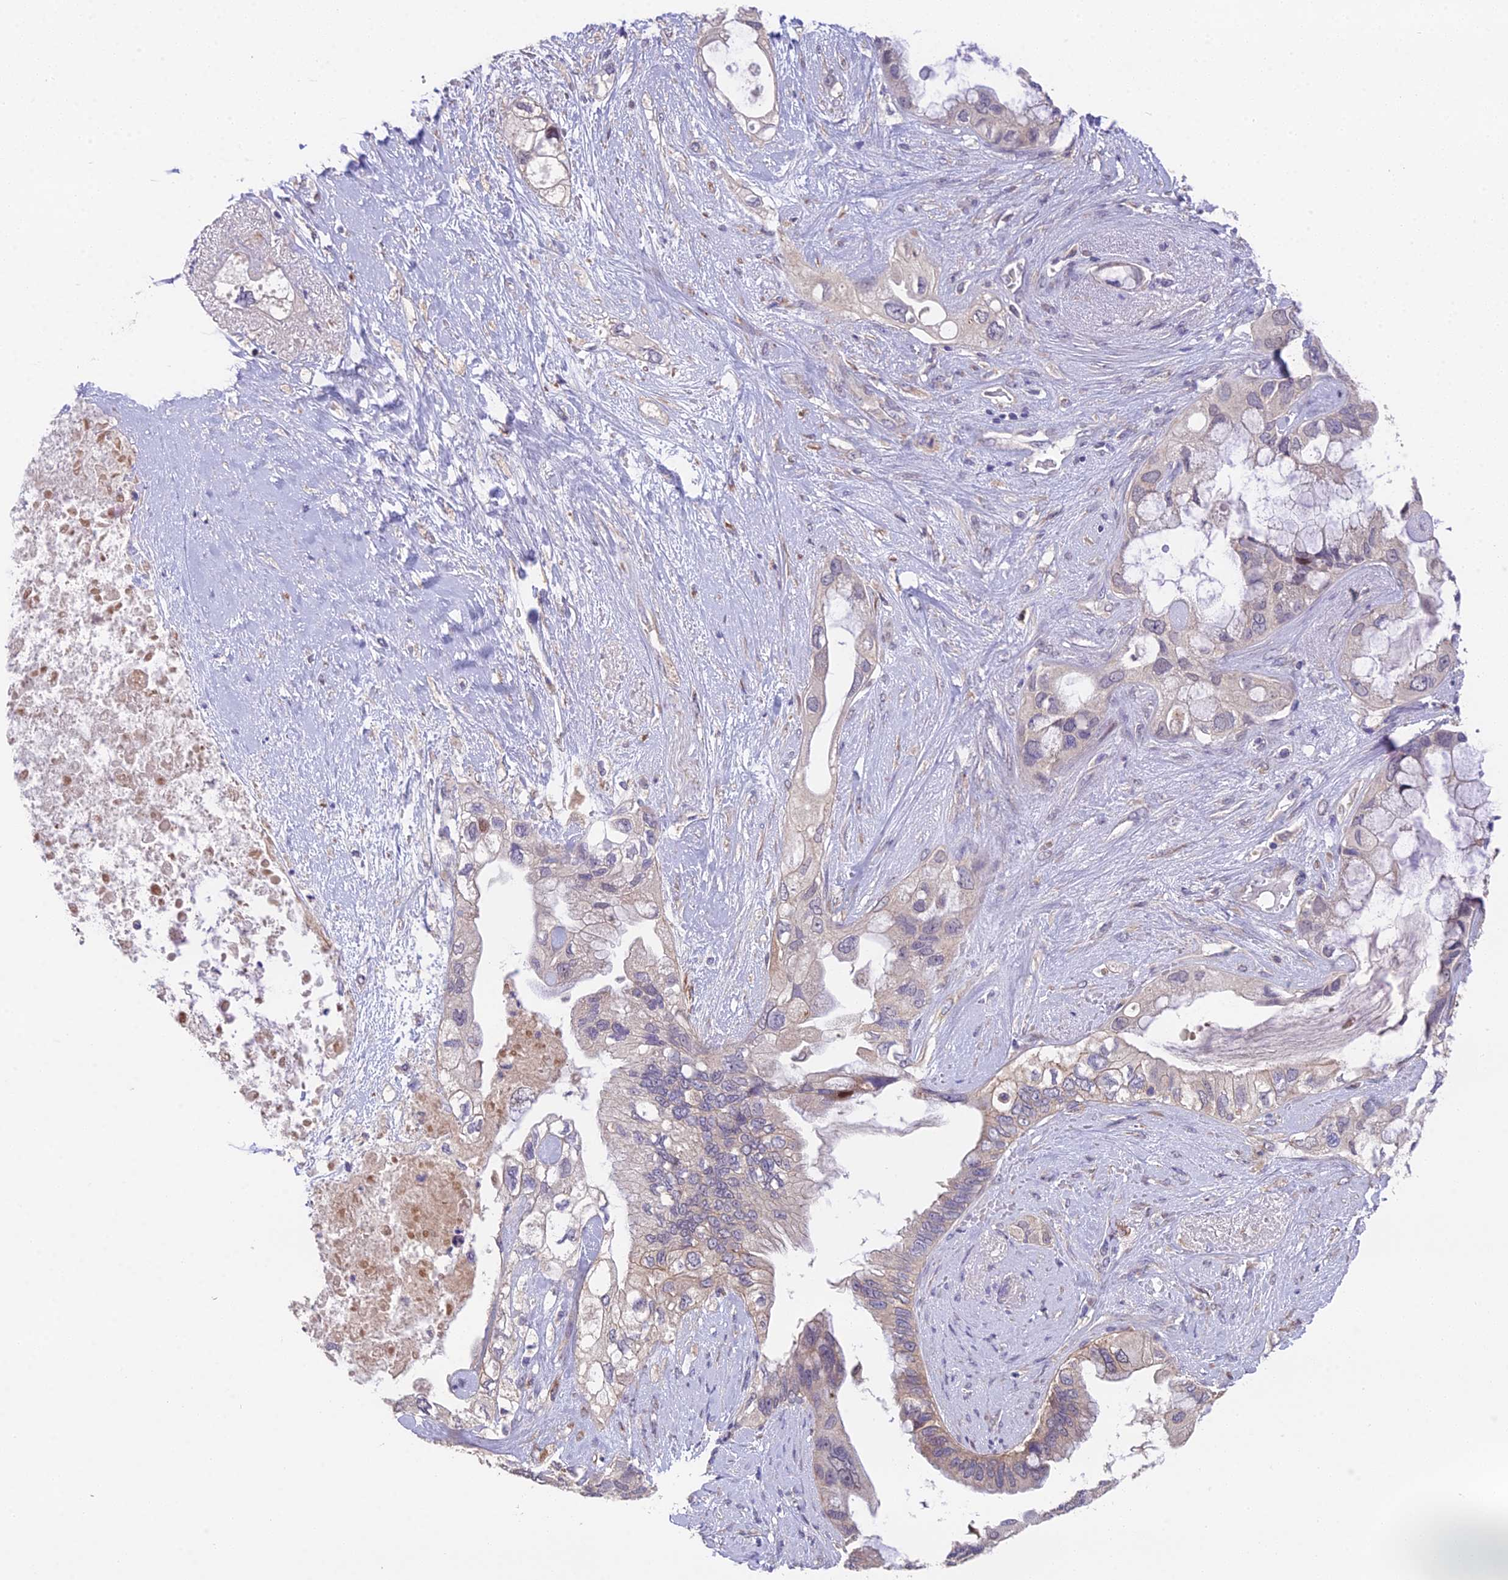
{"staining": {"intensity": "weak", "quantity": "<25%", "location": "cytoplasmic/membranous"}, "tissue": "pancreatic cancer", "cell_type": "Tumor cells", "image_type": "cancer", "snomed": [{"axis": "morphology", "description": "Adenocarcinoma, NOS"}, {"axis": "topography", "description": "Pancreas"}], "caption": "Immunohistochemistry histopathology image of neoplastic tissue: pancreatic adenocarcinoma stained with DAB (3,3'-diaminobenzidine) shows no significant protein expression in tumor cells. The staining is performed using DAB brown chromogen with nuclei counter-stained in using hematoxylin.", "gene": "PUS10", "patient": {"sex": "female", "age": 56}}